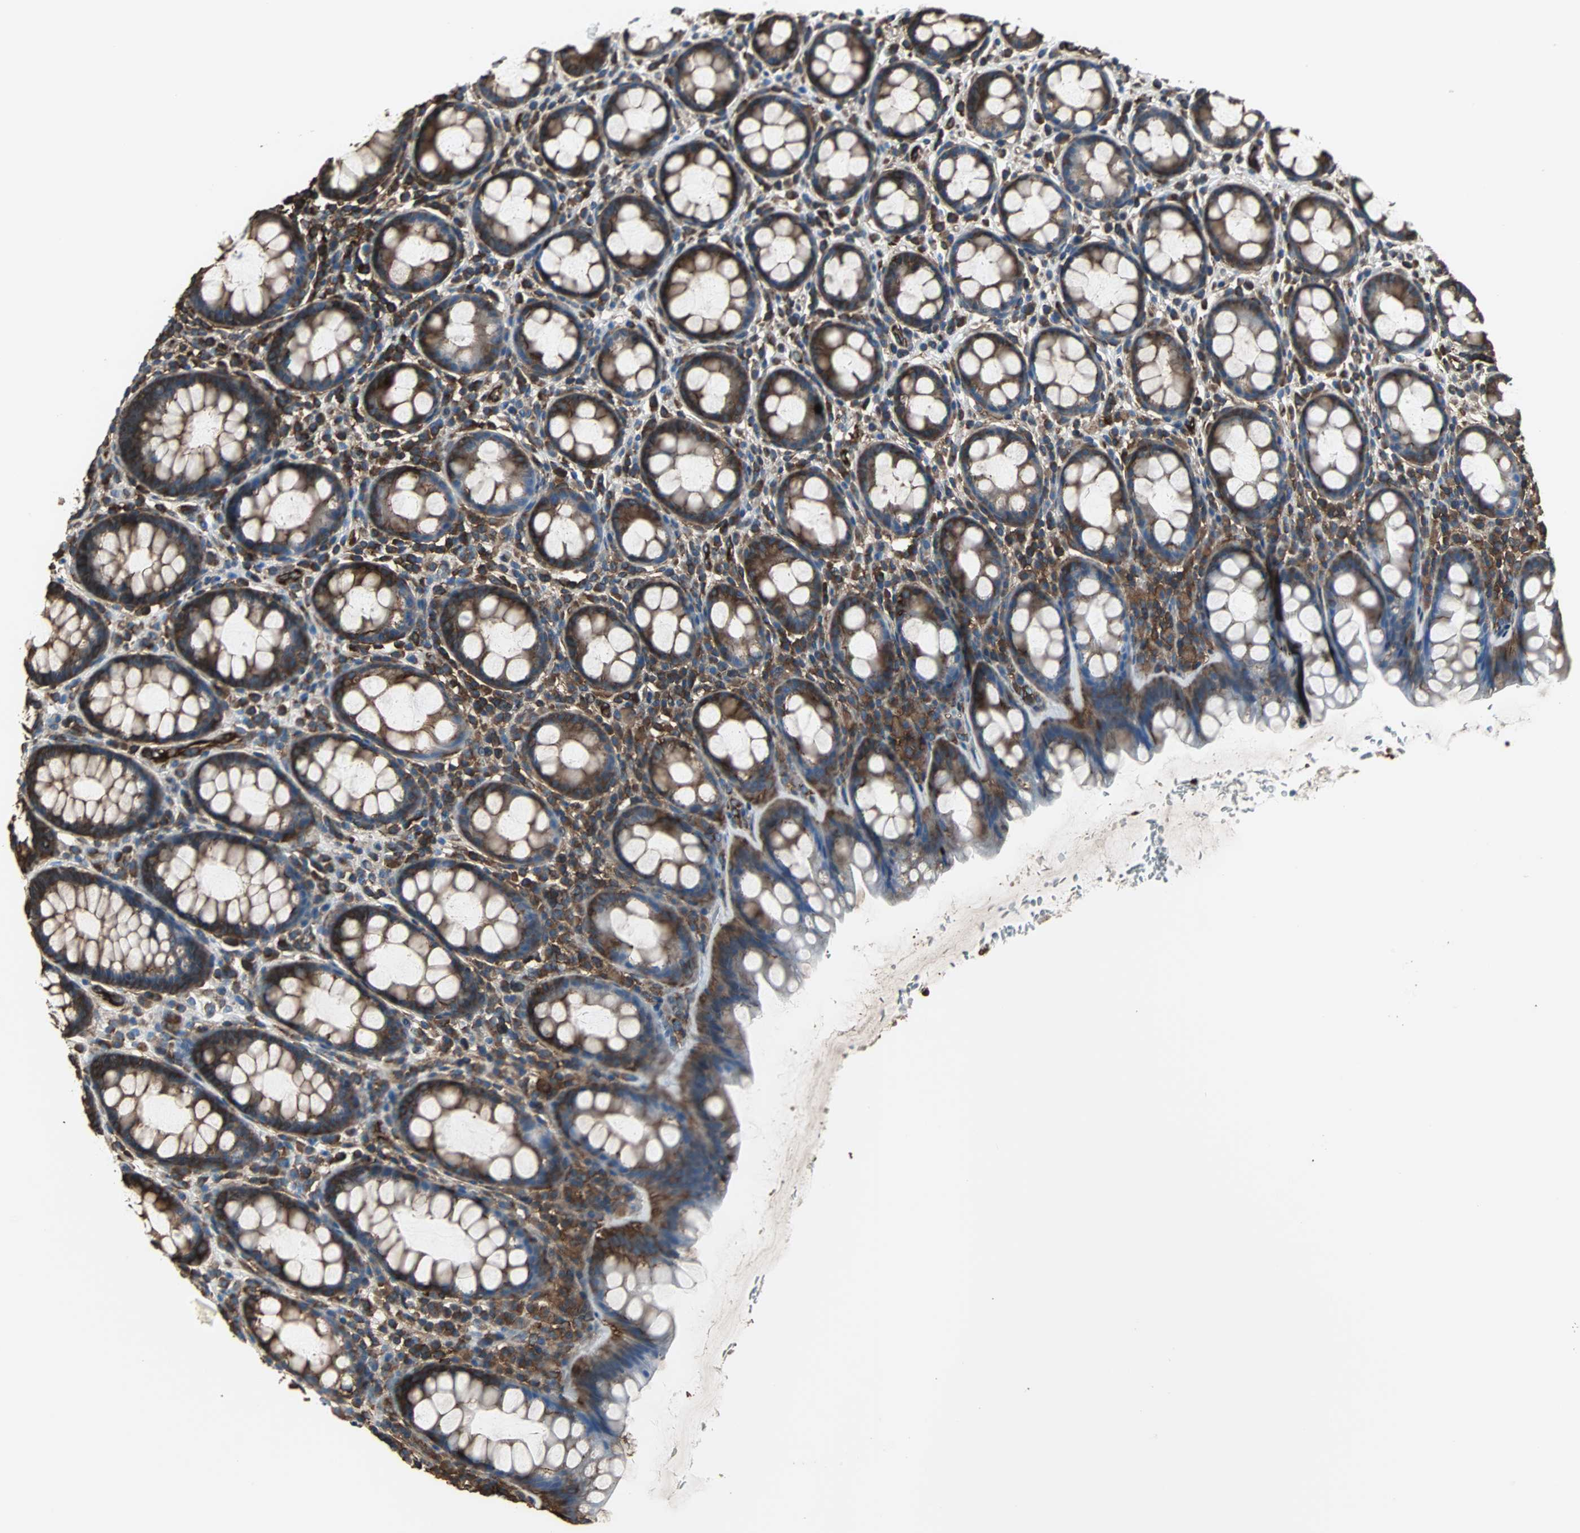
{"staining": {"intensity": "strong", "quantity": ">75%", "location": "cytoplasmic/membranous"}, "tissue": "rectum", "cell_type": "Glandular cells", "image_type": "normal", "snomed": [{"axis": "morphology", "description": "Normal tissue, NOS"}, {"axis": "topography", "description": "Rectum"}], "caption": "Immunohistochemistry of normal human rectum demonstrates high levels of strong cytoplasmic/membranous positivity in approximately >75% of glandular cells.", "gene": "ACTN1", "patient": {"sex": "male", "age": 92}}